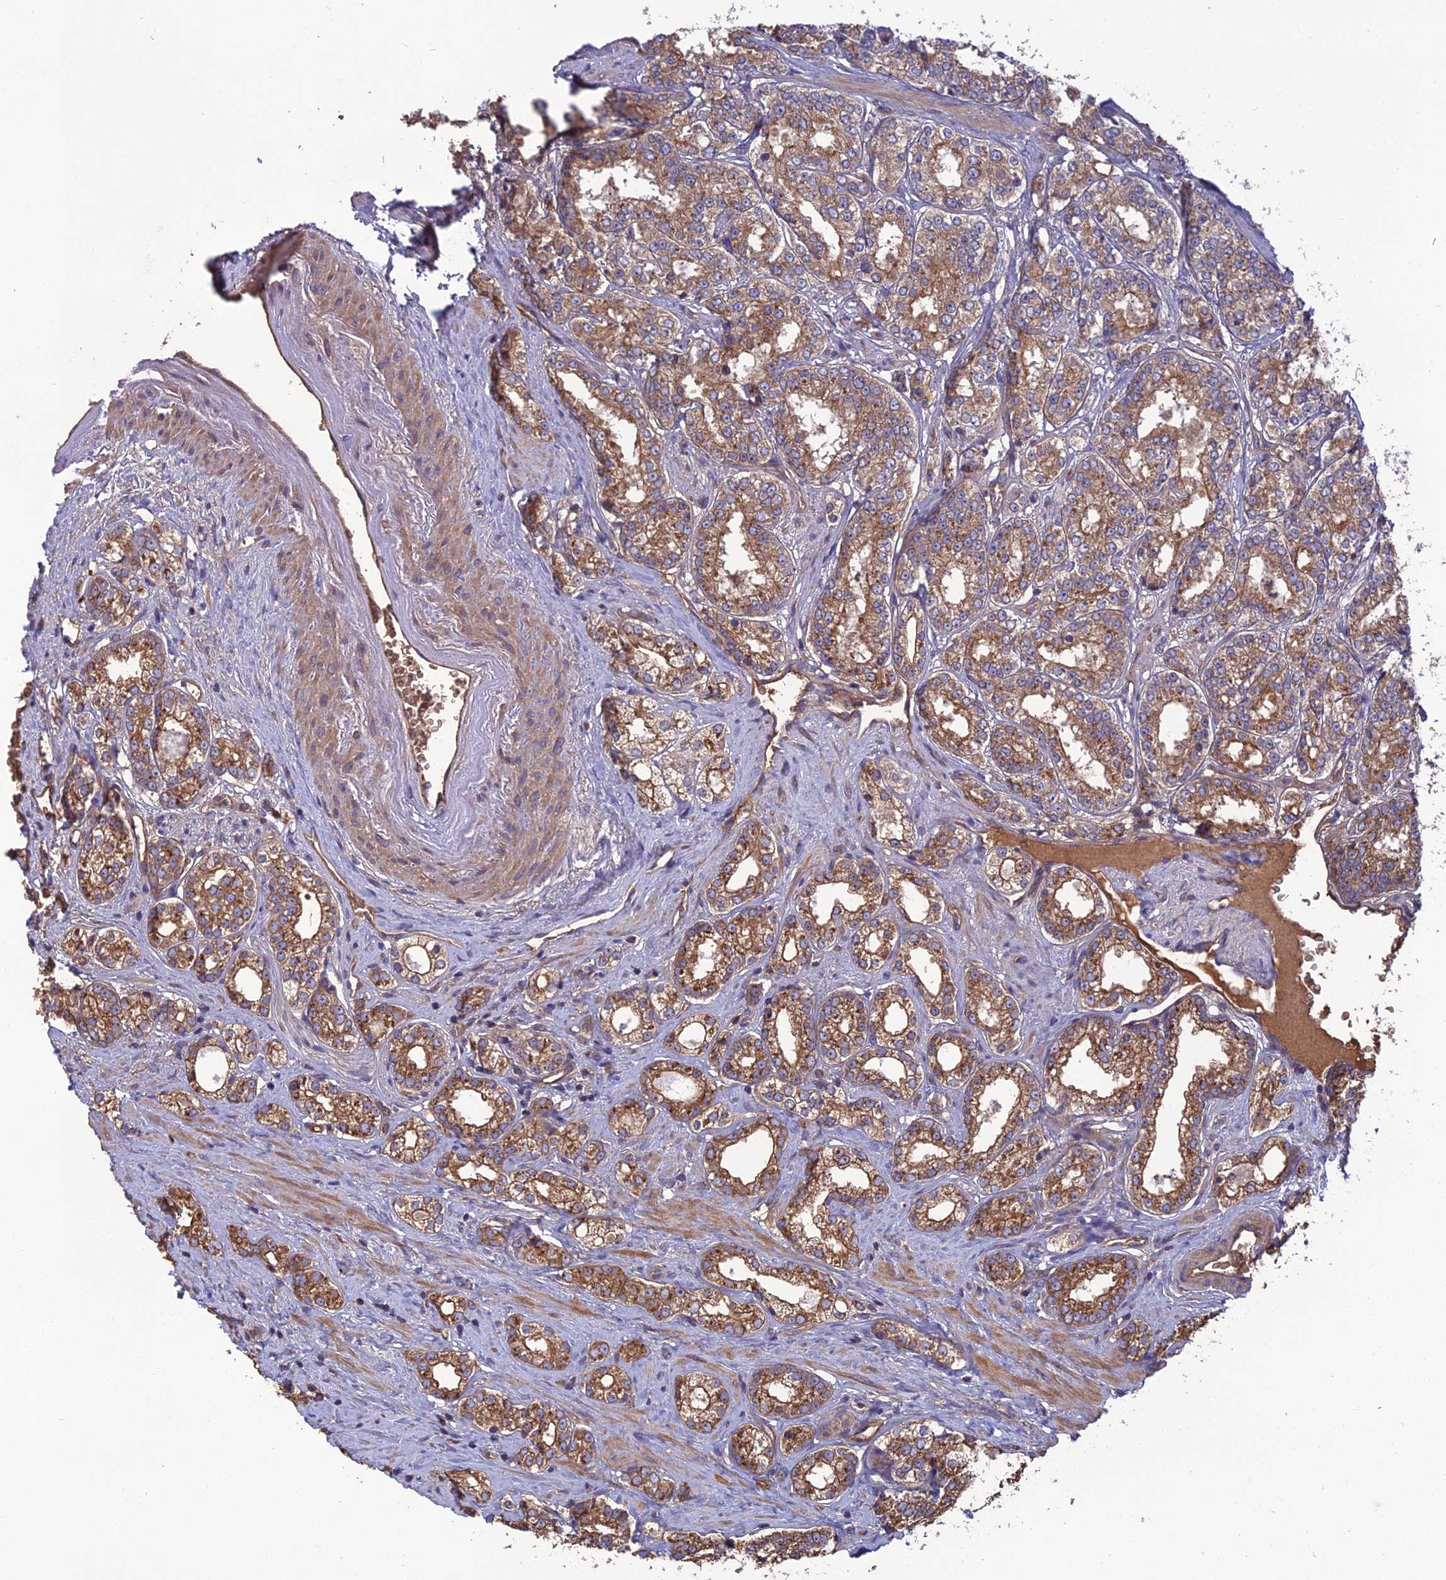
{"staining": {"intensity": "moderate", "quantity": "25%-75%", "location": "cytoplasmic/membranous"}, "tissue": "prostate cancer", "cell_type": "Tumor cells", "image_type": "cancer", "snomed": [{"axis": "morphology", "description": "Normal tissue, NOS"}, {"axis": "morphology", "description": "Adenocarcinoma, High grade"}, {"axis": "topography", "description": "Prostate"}], "caption": "Protein expression analysis of human adenocarcinoma (high-grade) (prostate) reveals moderate cytoplasmic/membranous staining in approximately 25%-75% of tumor cells.", "gene": "GALR2", "patient": {"sex": "male", "age": 83}}